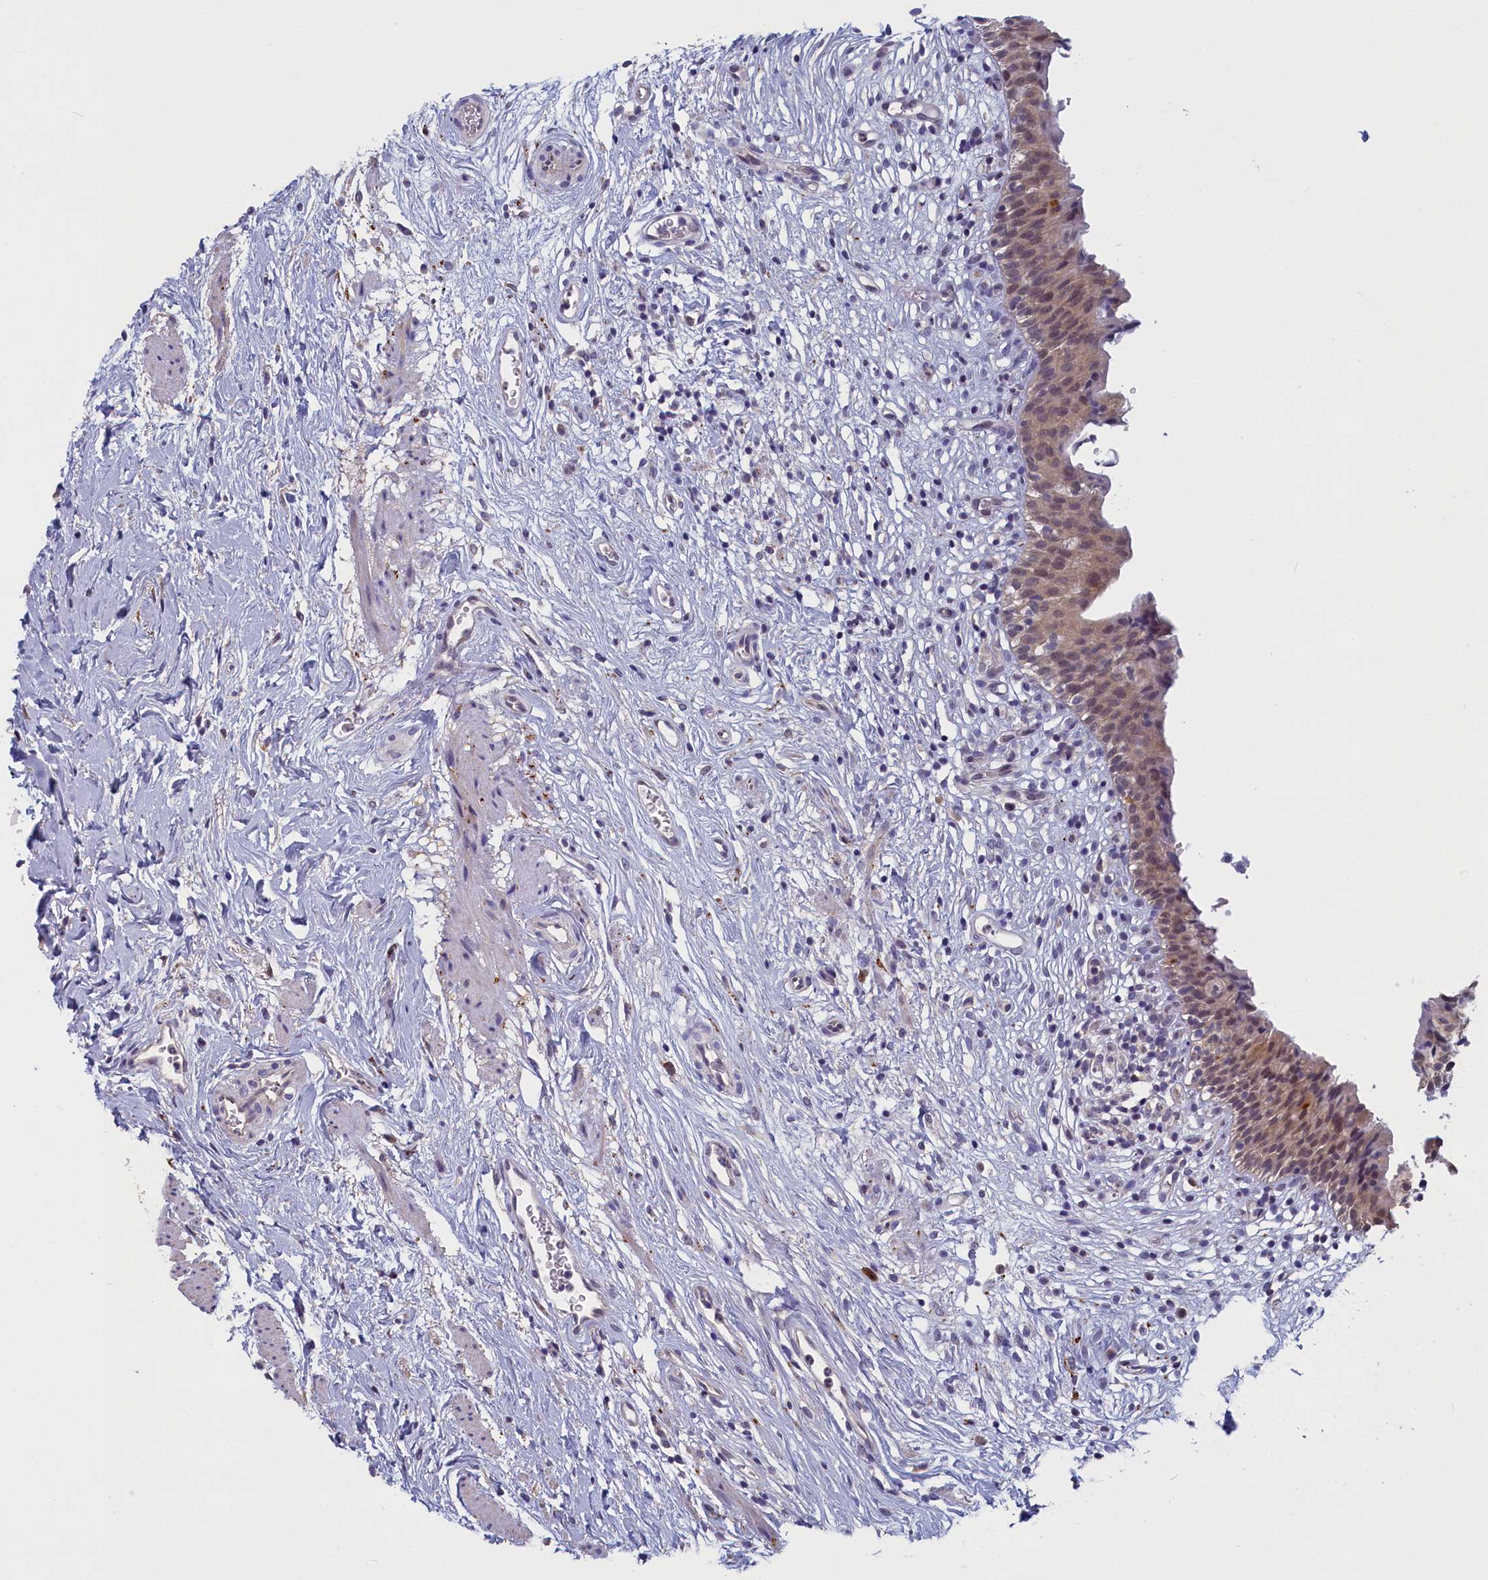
{"staining": {"intensity": "weak", "quantity": ">75%", "location": "cytoplasmic/membranous,nuclear"}, "tissue": "urinary bladder", "cell_type": "Urothelial cells", "image_type": "normal", "snomed": [{"axis": "morphology", "description": "Normal tissue, NOS"}, {"axis": "morphology", "description": "Inflammation, NOS"}, {"axis": "topography", "description": "Urinary bladder"}], "caption": "This histopathology image demonstrates immunohistochemistry staining of benign urinary bladder, with low weak cytoplasmic/membranous,nuclear positivity in about >75% of urothelial cells.", "gene": "UCHL3", "patient": {"sex": "male", "age": 63}}